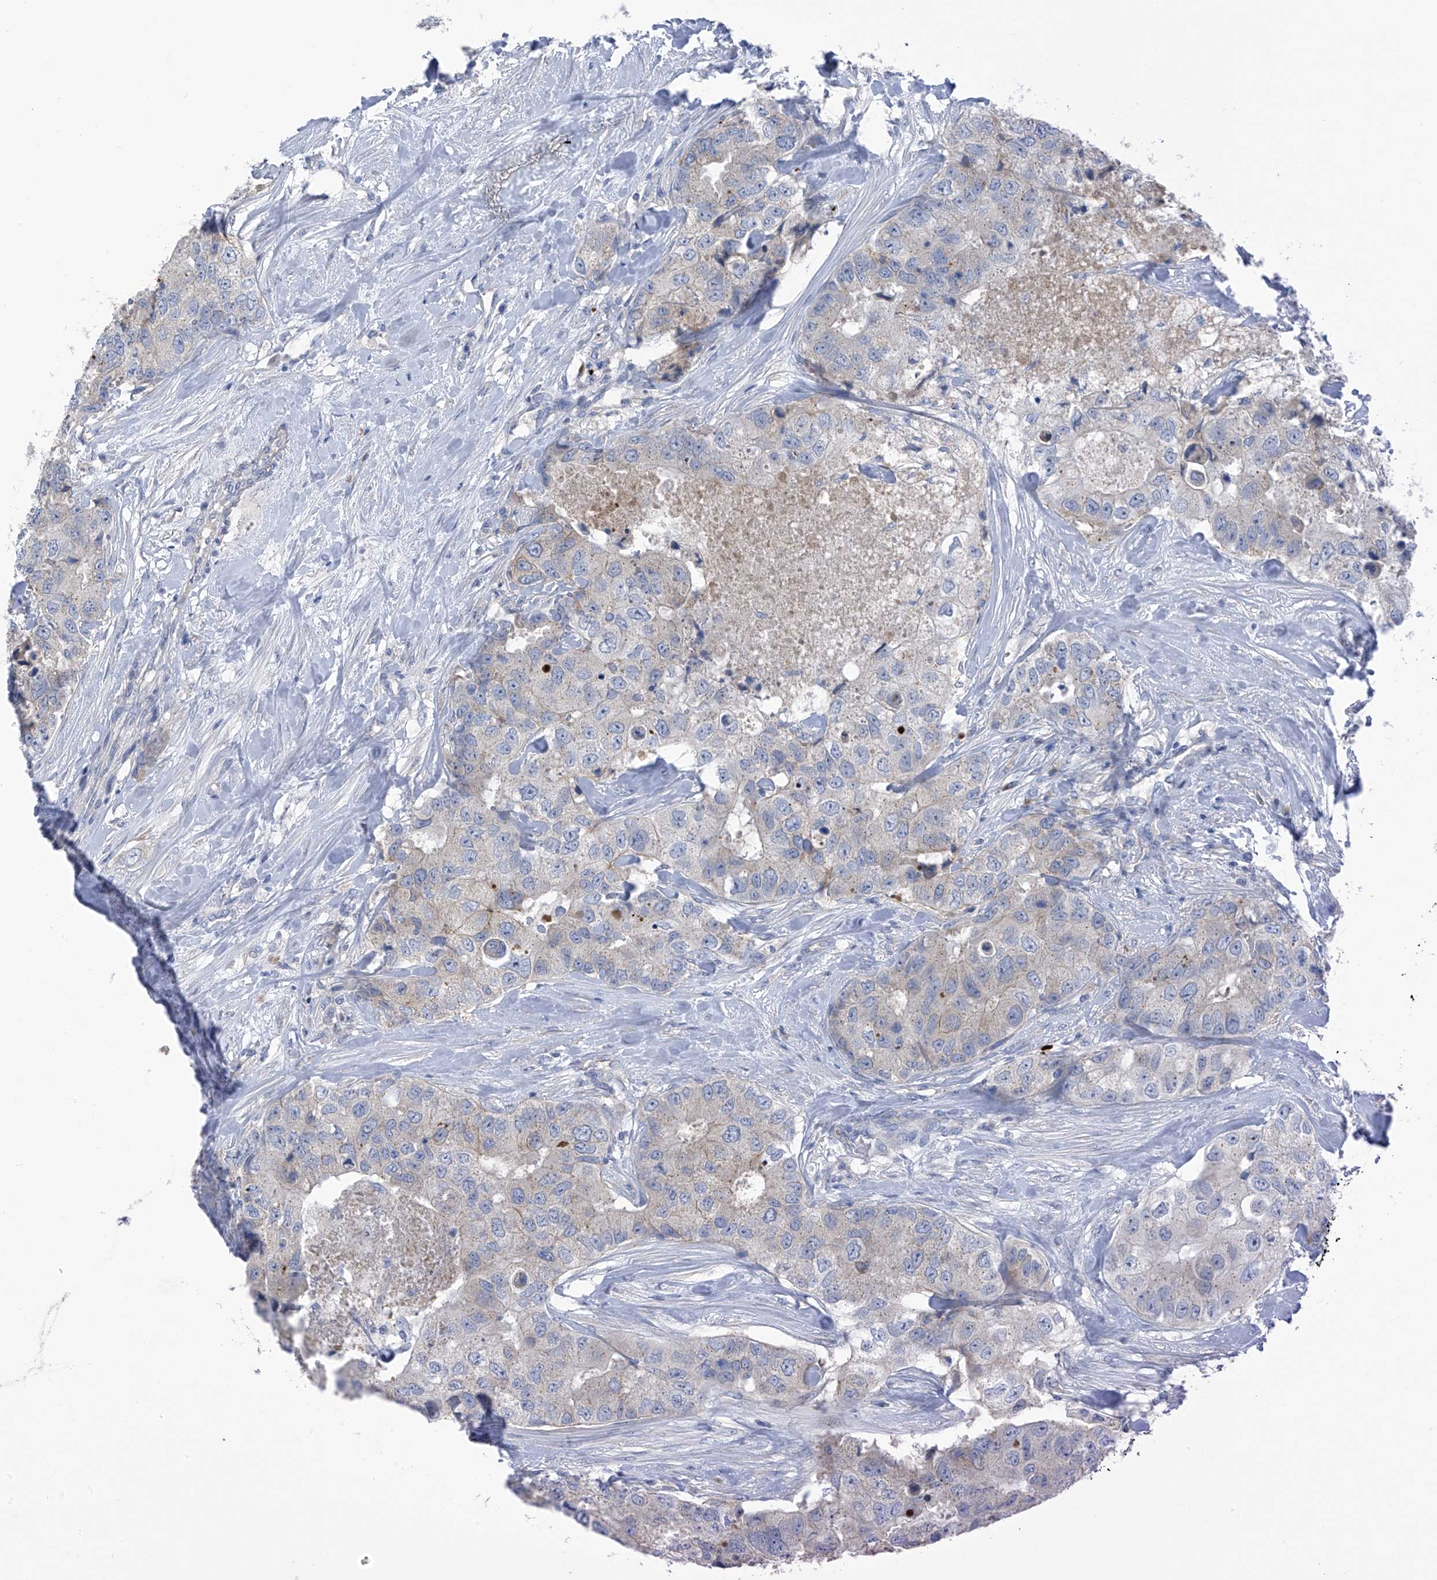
{"staining": {"intensity": "weak", "quantity": "<25%", "location": "cytoplasmic/membranous"}, "tissue": "breast cancer", "cell_type": "Tumor cells", "image_type": "cancer", "snomed": [{"axis": "morphology", "description": "Duct carcinoma"}, {"axis": "topography", "description": "Breast"}], "caption": "A histopathology image of intraductal carcinoma (breast) stained for a protein reveals no brown staining in tumor cells.", "gene": "SLCO4A1", "patient": {"sex": "female", "age": 62}}